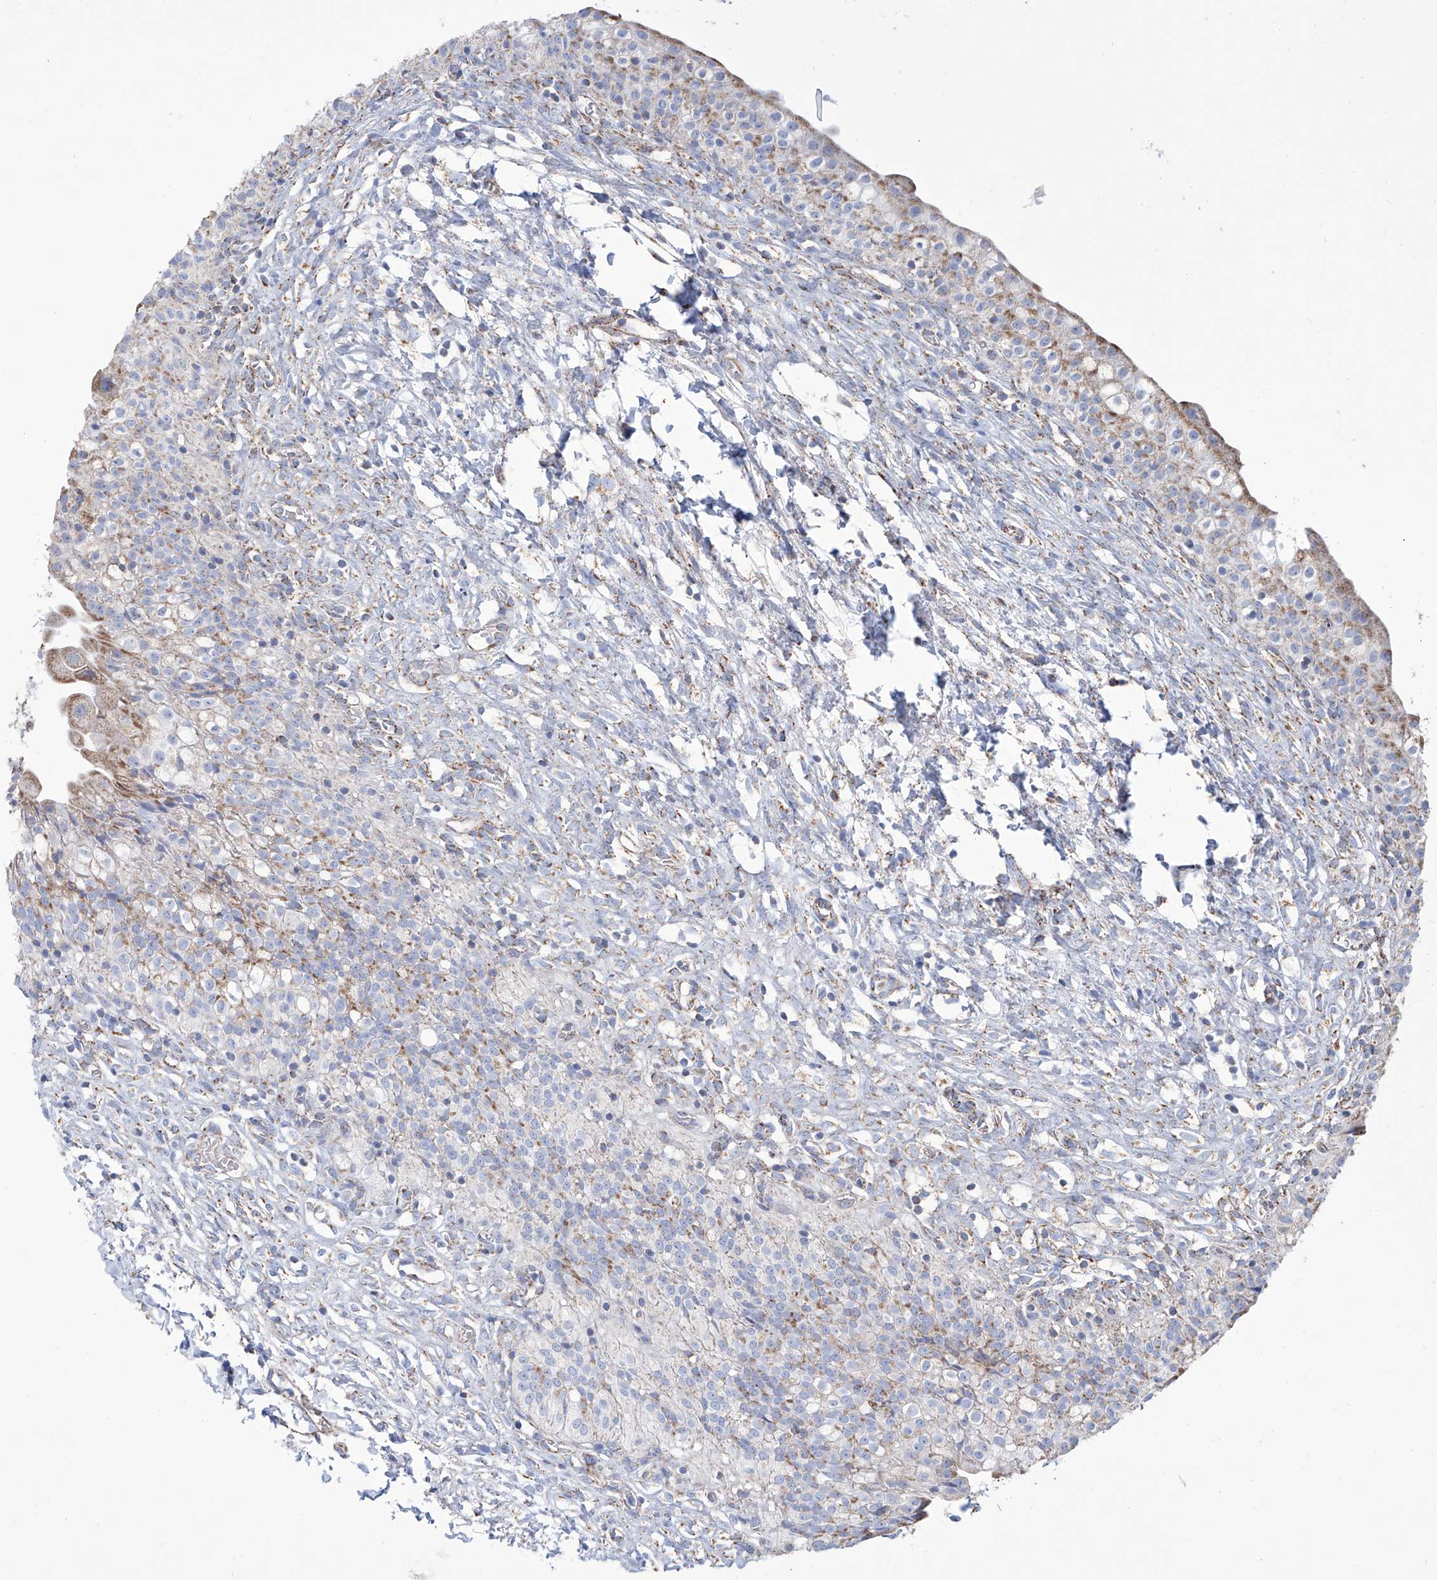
{"staining": {"intensity": "moderate", "quantity": ">75%", "location": "cytoplasmic/membranous"}, "tissue": "urinary bladder", "cell_type": "Urothelial cells", "image_type": "normal", "snomed": [{"axis": "morphology", "description": "Normal tissue, NOS"}, {"axis": "topography", "description": "Urinary bladder"}], "caption": "About >75% of urothelial cells in benign urinary bladder demonstrate moderate cytoplasmic/membranous protein staining as visualized by brown immunohistochemical staining.", "gene": "ALDH6A1", "patient": {"sex": "male", "age": 55}}